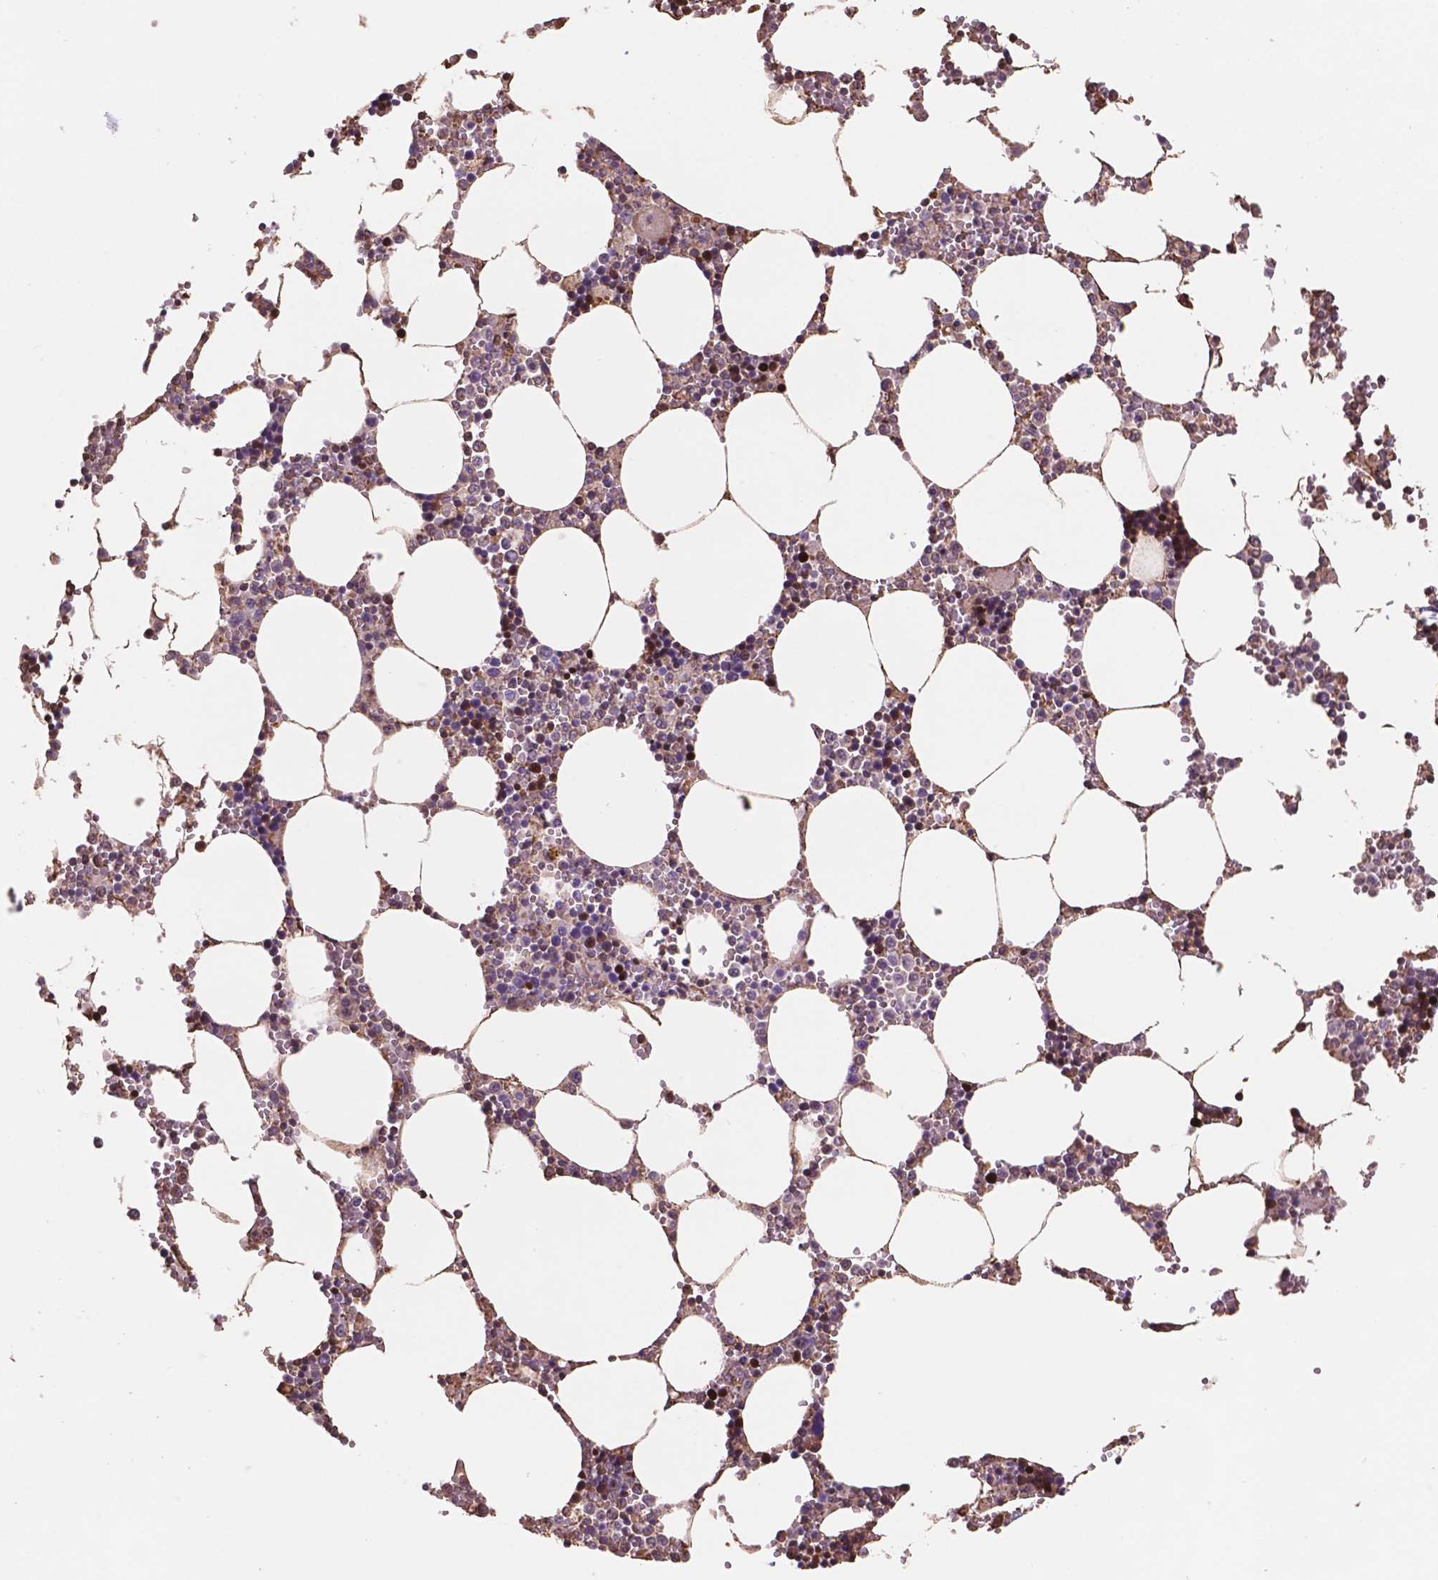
{"staining": {"intensity": "strong", "quantity": "25%-75%", "location": "cytoplasmic/membranous,nuclear"}, "tissue": "bone marrow", "cell_type": "Hematopoietic cells", "image_type": "normal", "snomed": [{"axis": "morphology", "description": "Normal tissue, NOS"}, {"axis": "topography", "description": "Bone marrow"}], "caption": "Strong cytoplasmic/membranous,nuclear protein staining is seen in approximately 25%-75% of hematopoietic cells in bone marrow. (DAB IHC, brown staining for protein, blue staining for nuclei).", "gene": "NIPA2", "patient": {"sex": "male", "age": 54}}